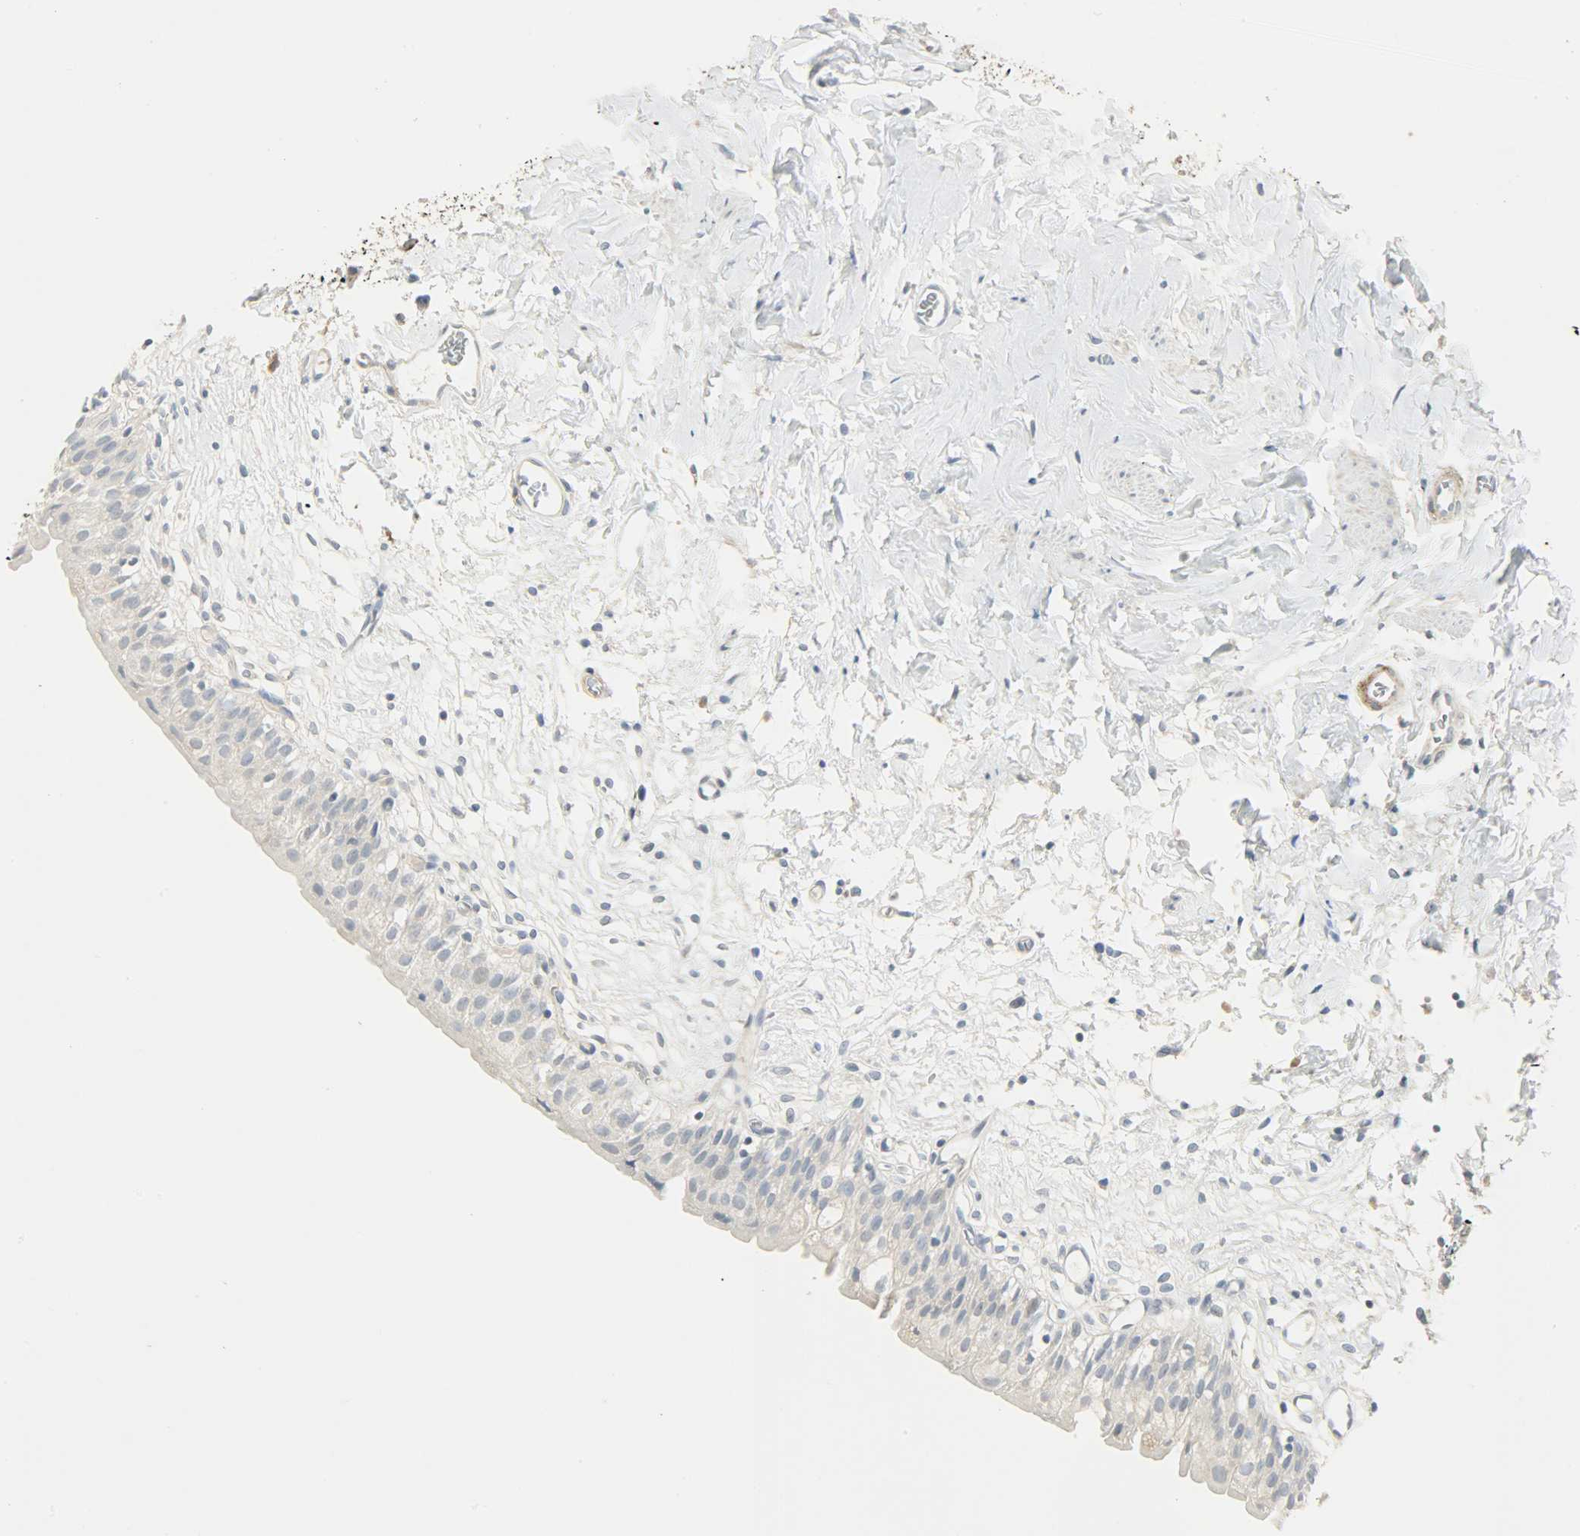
{"staining": {"intensity": "negative", "quantity": "none", "location": "none"}, "tissue": "urinary bladder", "cell_type": "Urothelial cells", "image_type": "normal", "snomed": [{"axis": "morphology", "description": "Normal tissue, NOS"}, {"axis": "topography", "description": "Urinary bladder"}], "caption": "The histopathology image shows no staining of urothelial cells in unremarkable urinary bladder. (Stains: DAB (3,3'-diaminobenzidine) IHC with hematoxylin counter stain, Microscopy: brightfield microscopy at high magnification).", "gene": "ENPEP", "patient": {"sex": "female", "age": 80}}